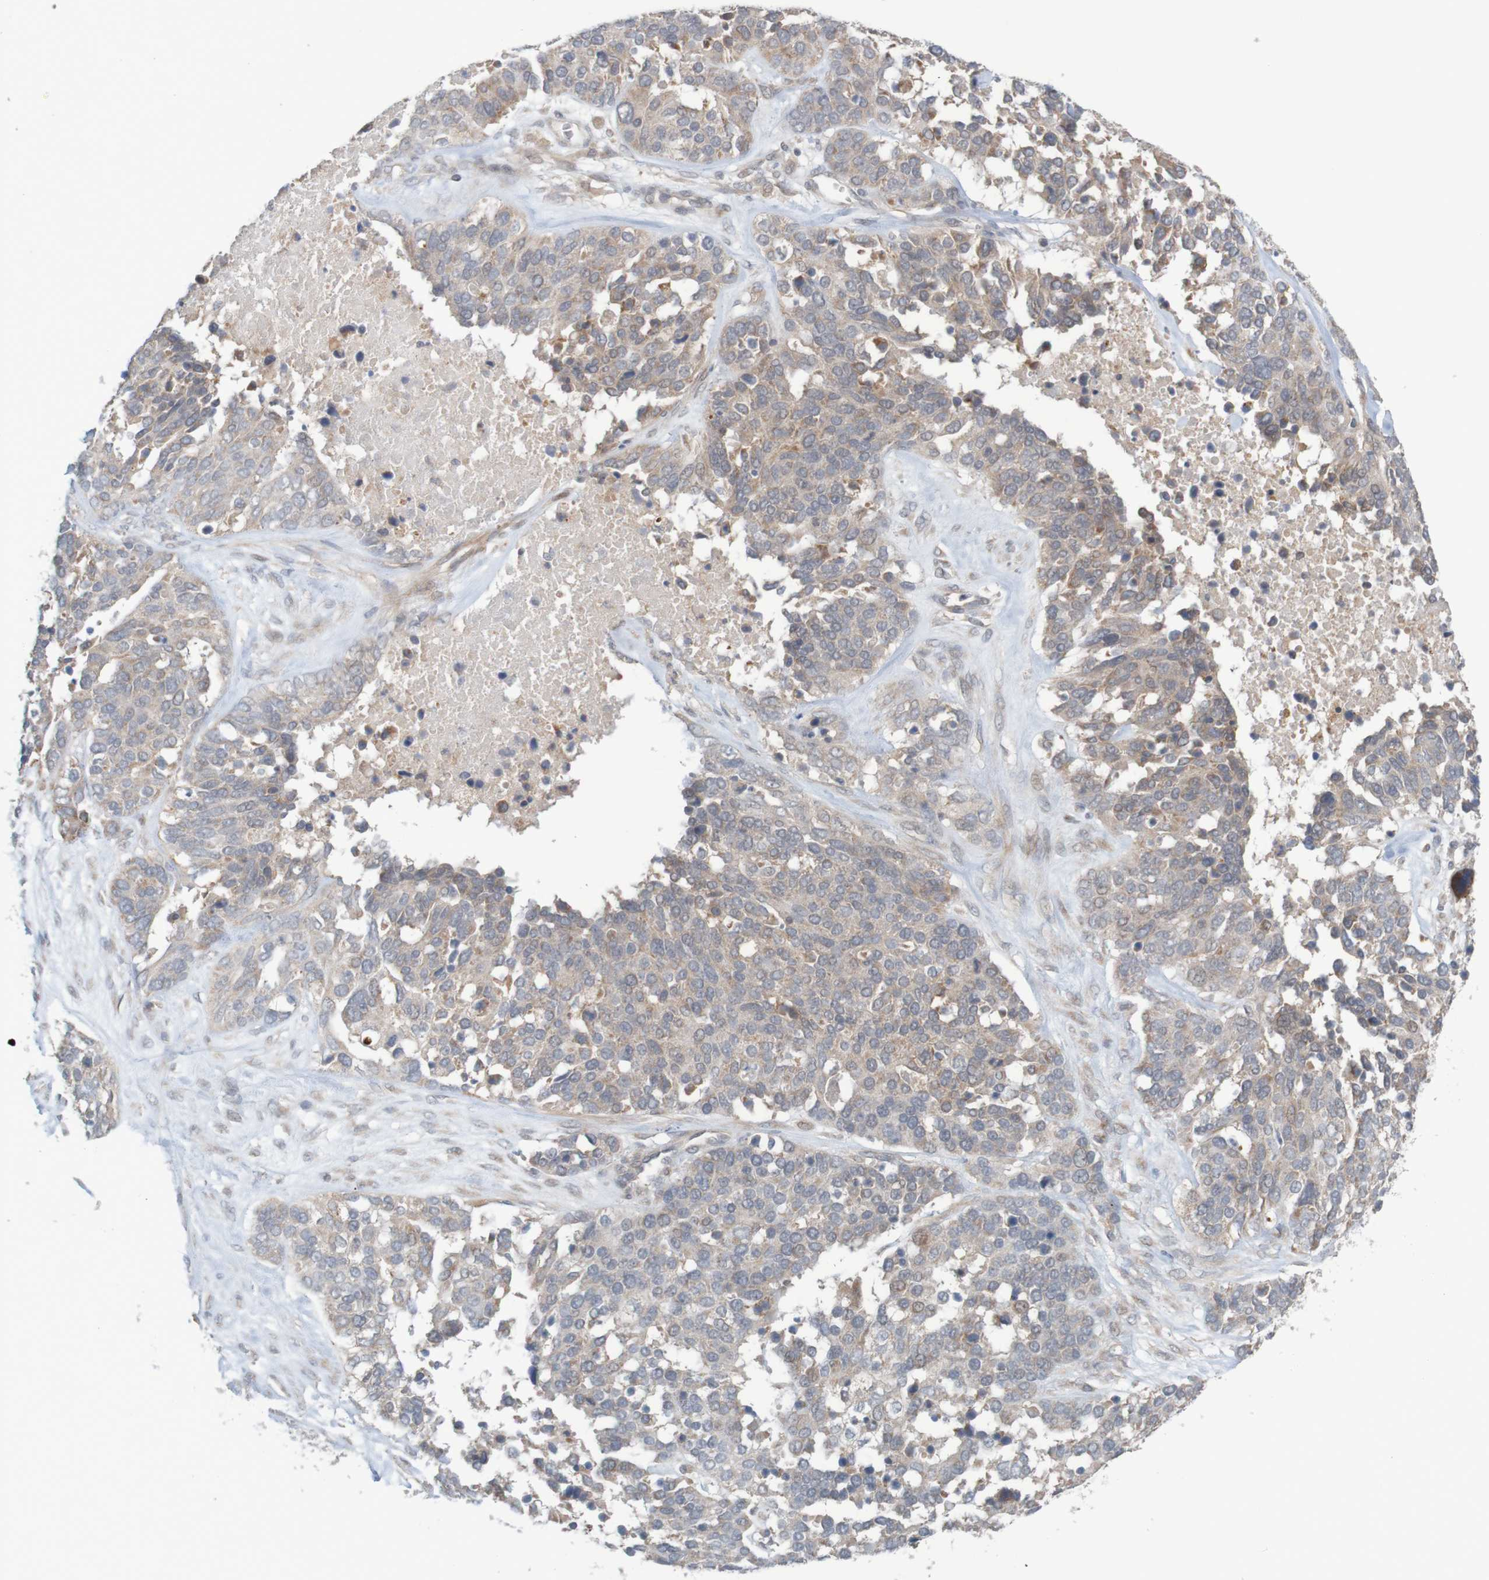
{"staining": {"intensity": "weak", "quantity": ">75%", "location": "cytoplasmic/membranous"}, "tissue": "ovarian cancer", "cell_type": "Tumor cells", "image_type": "cancer", "snomed": [{"axis": "morphology", "description": "Cystadenocarcinoma, serous, NOS"}, {"axis": "topography", "description": "Ovary"}], "caption": "There is low levels of weak cytoplasmic/membranous staining in tumor cells of serous cystadenocarcinoma (ovarian), as demonstrated by immunohistochemical staining (brown color).", "gene": "ANKK1", "patient": {"sex": "female", "age": 44}}